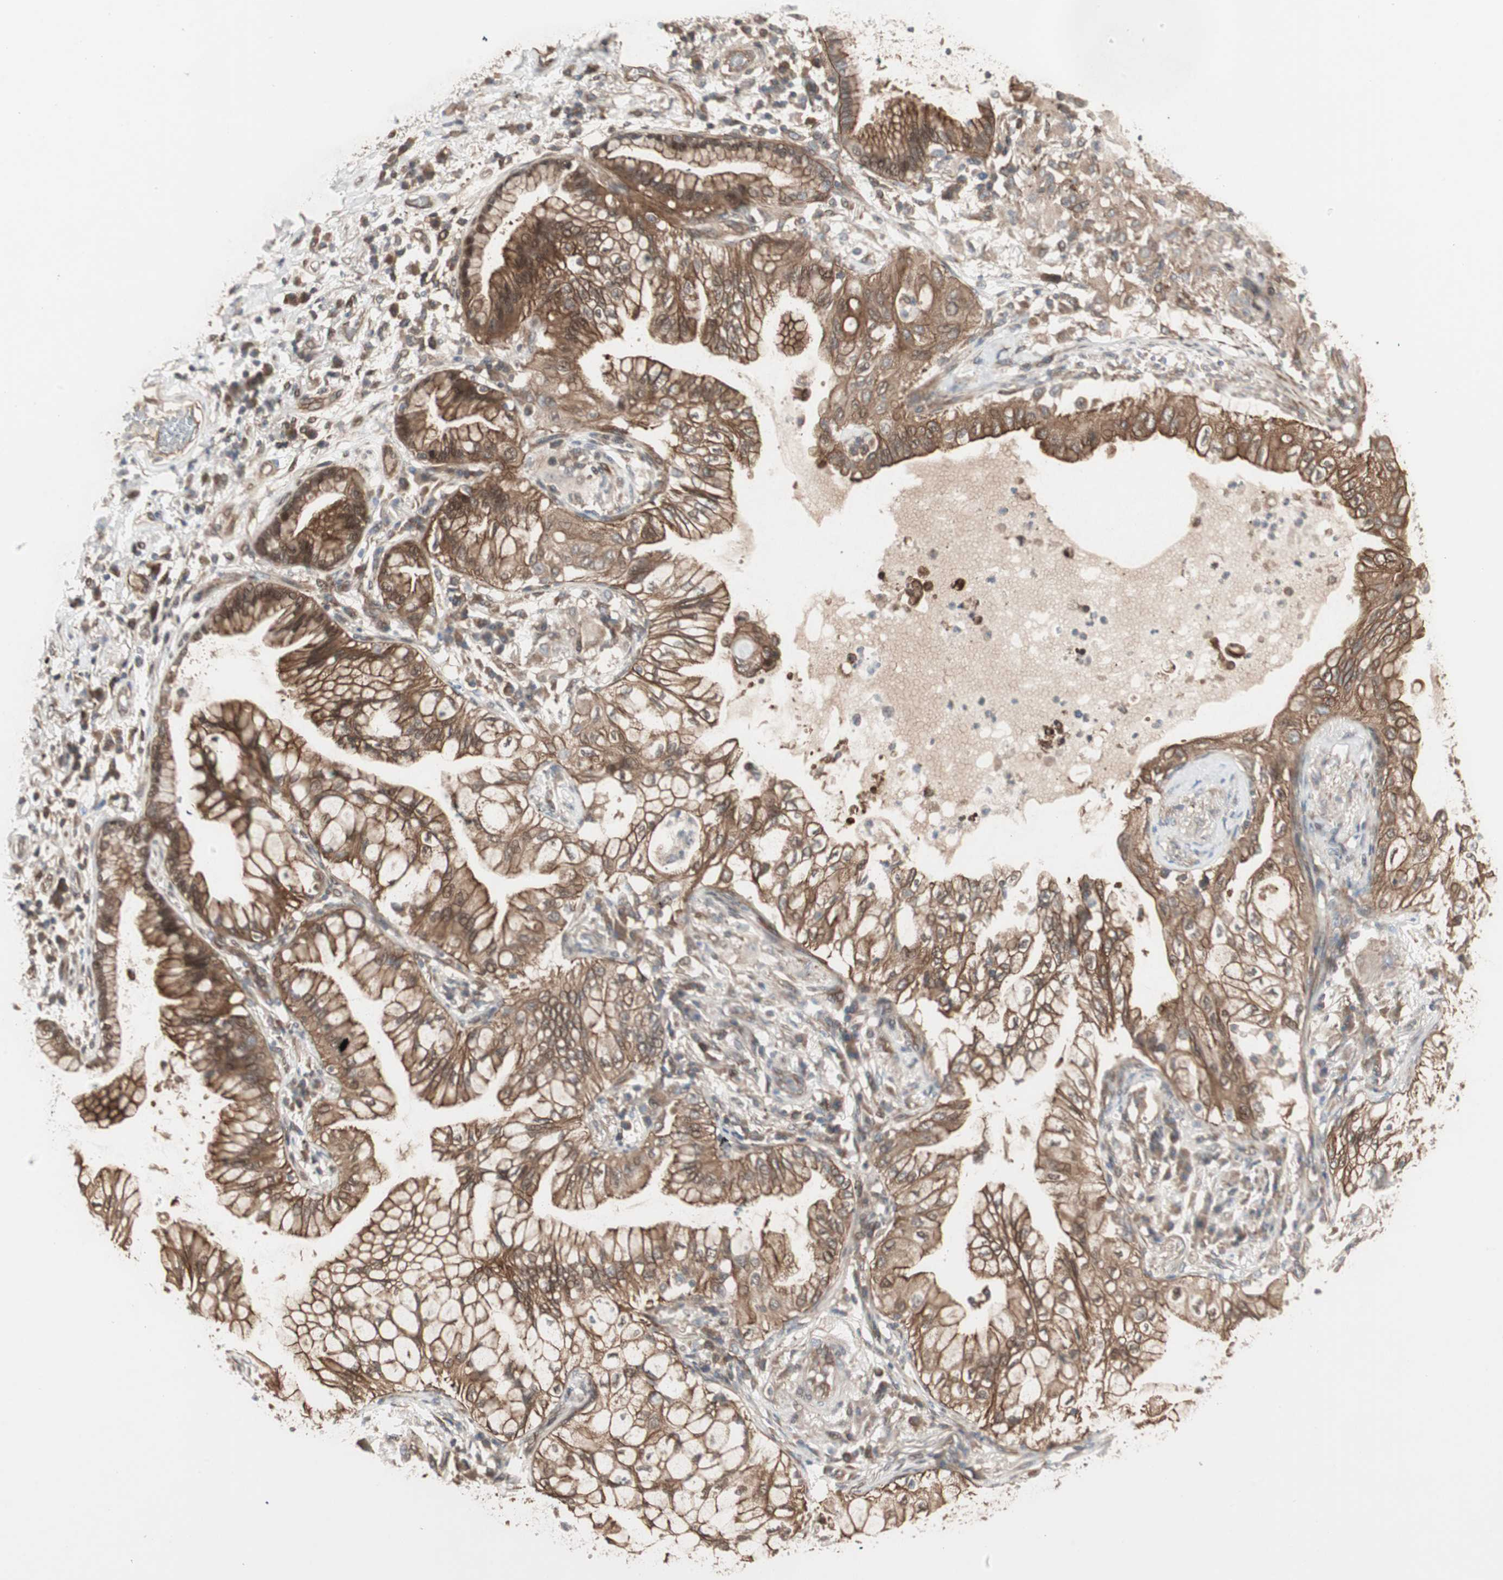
{"staining": {"intensity": "strong", "quantity": ">75%", "location": "cytoplasmic/membranous,nuclear"}, "tissue": "lung cancer", "cell_type": "Tumor cells", "image_type": "cancer", "snomed": [{"axis": "morphology", "description": "Adenocarcinoma, NOS"}, {"axis": "topography", "description": "Lung"}], "caption": "A histopathology image showing strong cytoplasmic/membranous and nuclear expression in approximately >75% of tumor cells in lung adenocarcinoma, as visualized by brown immunohistochemical staining.", "gene": "PFDN1", "patient": {"sex": "female", "age": 70}}